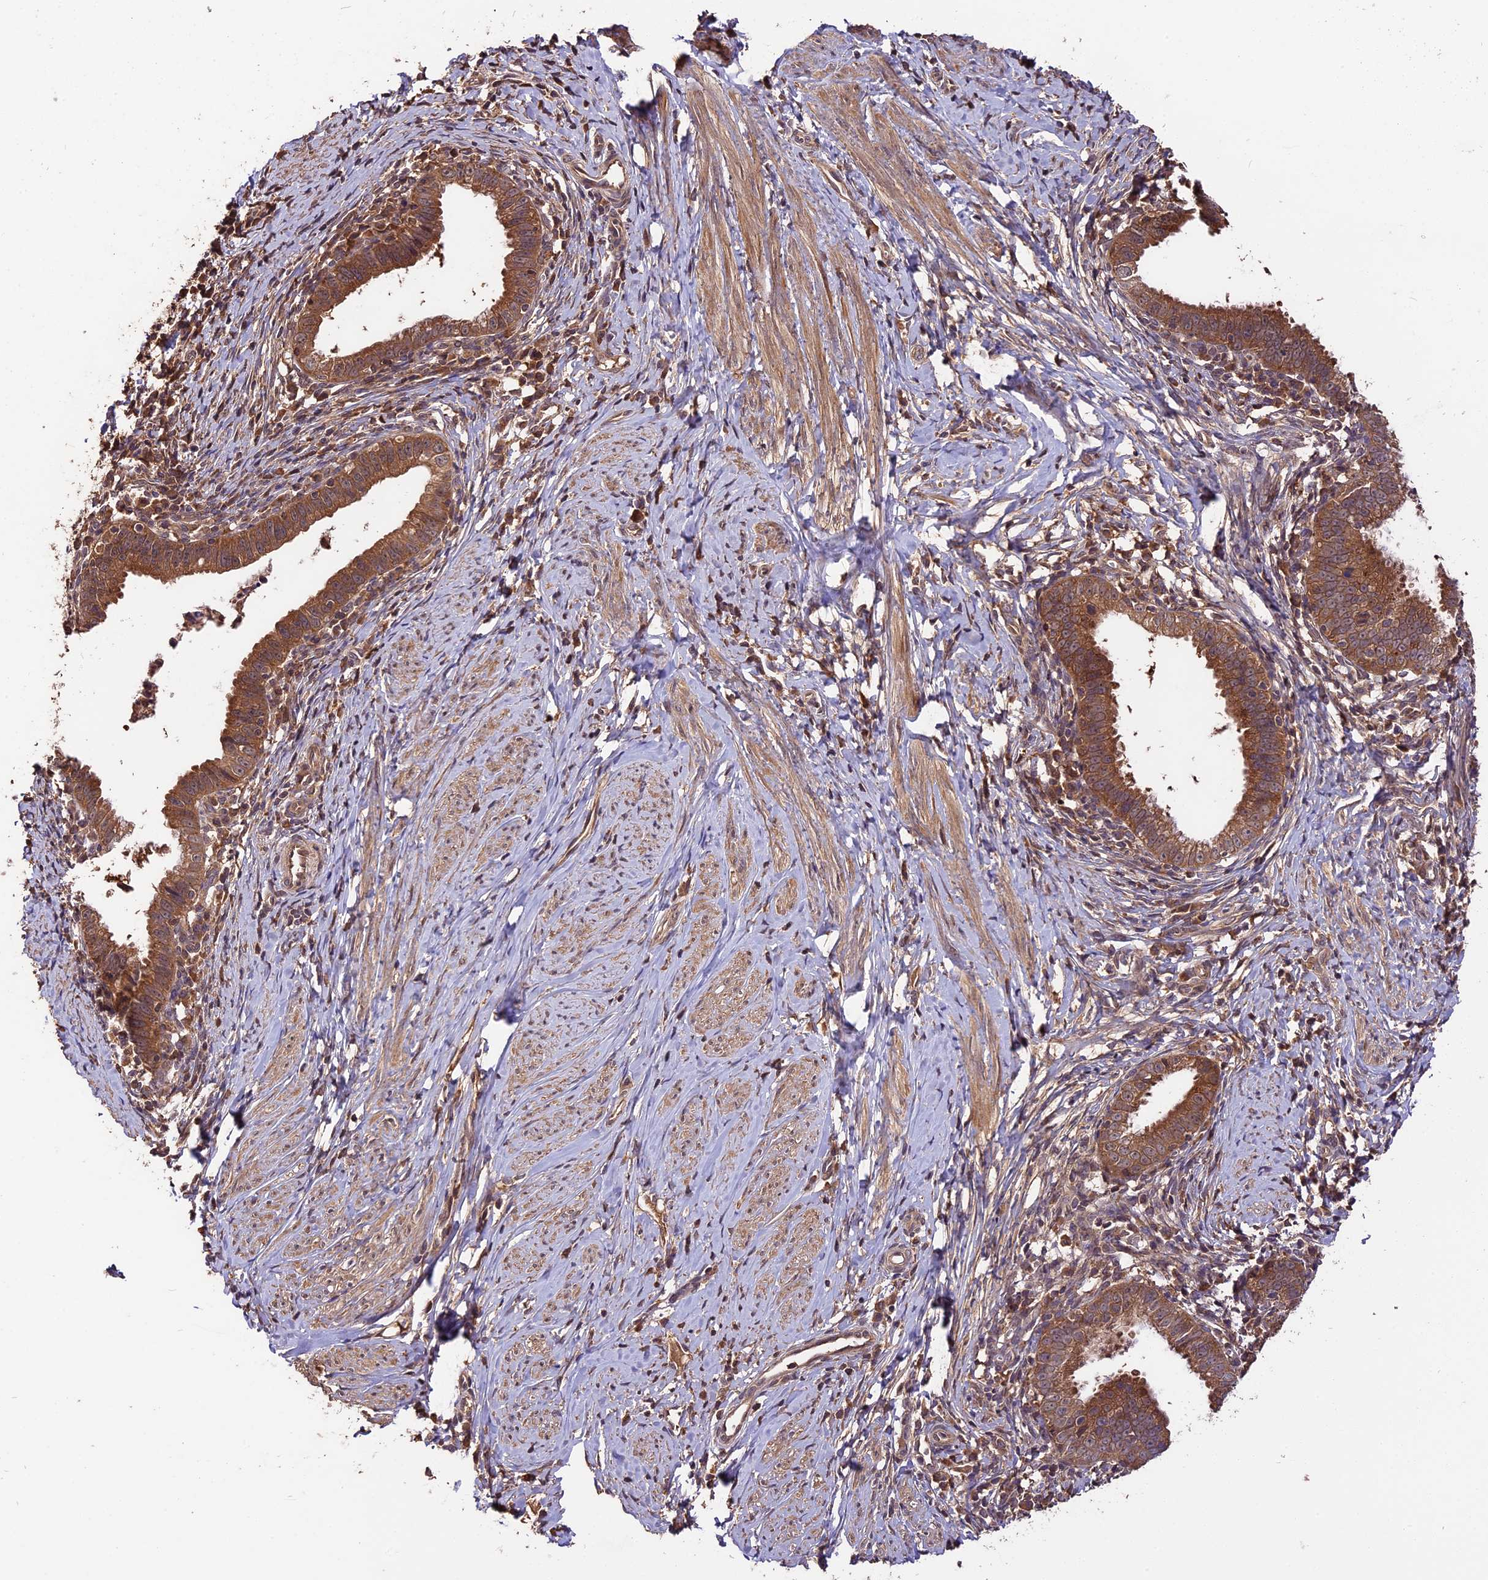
{"staining": {"intensity": "moderate", "quantity": ">75%", "location": "cytoplasmic/membranous"}, "tissue": "cervical cancer", "cell_type": "Tumor cells", "image_type": "cancer", "snomed": [{"axis": "morphology", "description": "Adenocarcinoma, NOS"}, {"axis": "topography", "description": "Cervix"}], "caption": "This is a photomicrograph of immunohistochemistry staining of cervical adenocarcinoma, which shows moderate staining in the cytoplasmic/membranous of tumor cells.", "gene": "TRMT1", "patient": {"sex": "female", "age": 36}}